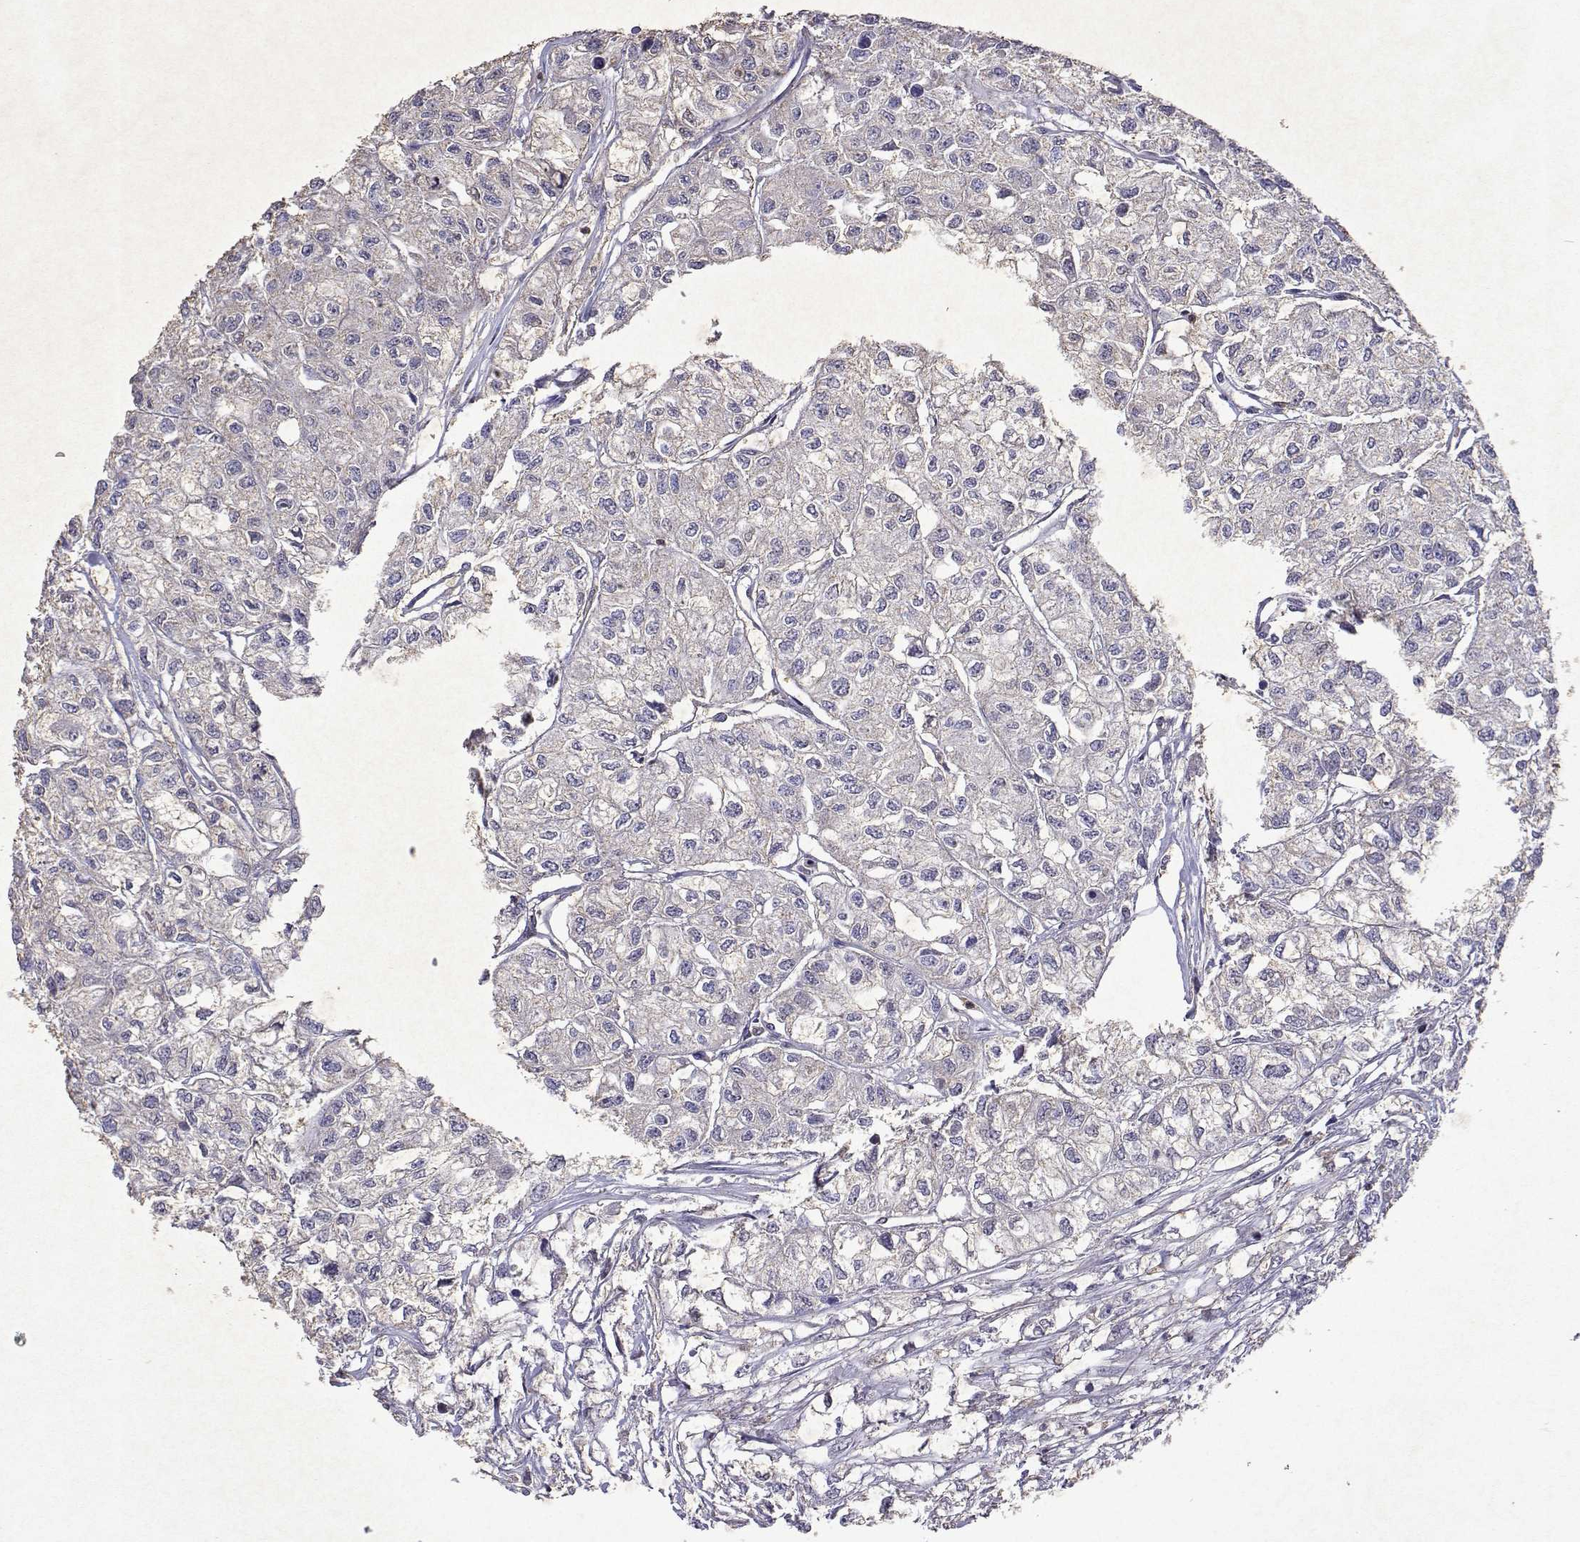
{"staining": {"intensity": "negative", "quantity": "none", "location": "none"}, "tissue": "renal cancer", "cell_type": "Tumor cells", "image_type": "cancer", "snomed": [{"axis": "morphology", "description": "Adenocarcinoma, NOS"}, {"axis": "topography", "description": "Kidney"}], "caption": "This is a histopathology image of IHC staining of renal cancer (adenocarcinoma), which shows no expression in tumor cells.", "gene": "APAF1", "patient": {"sex": "male", "age": 56}}